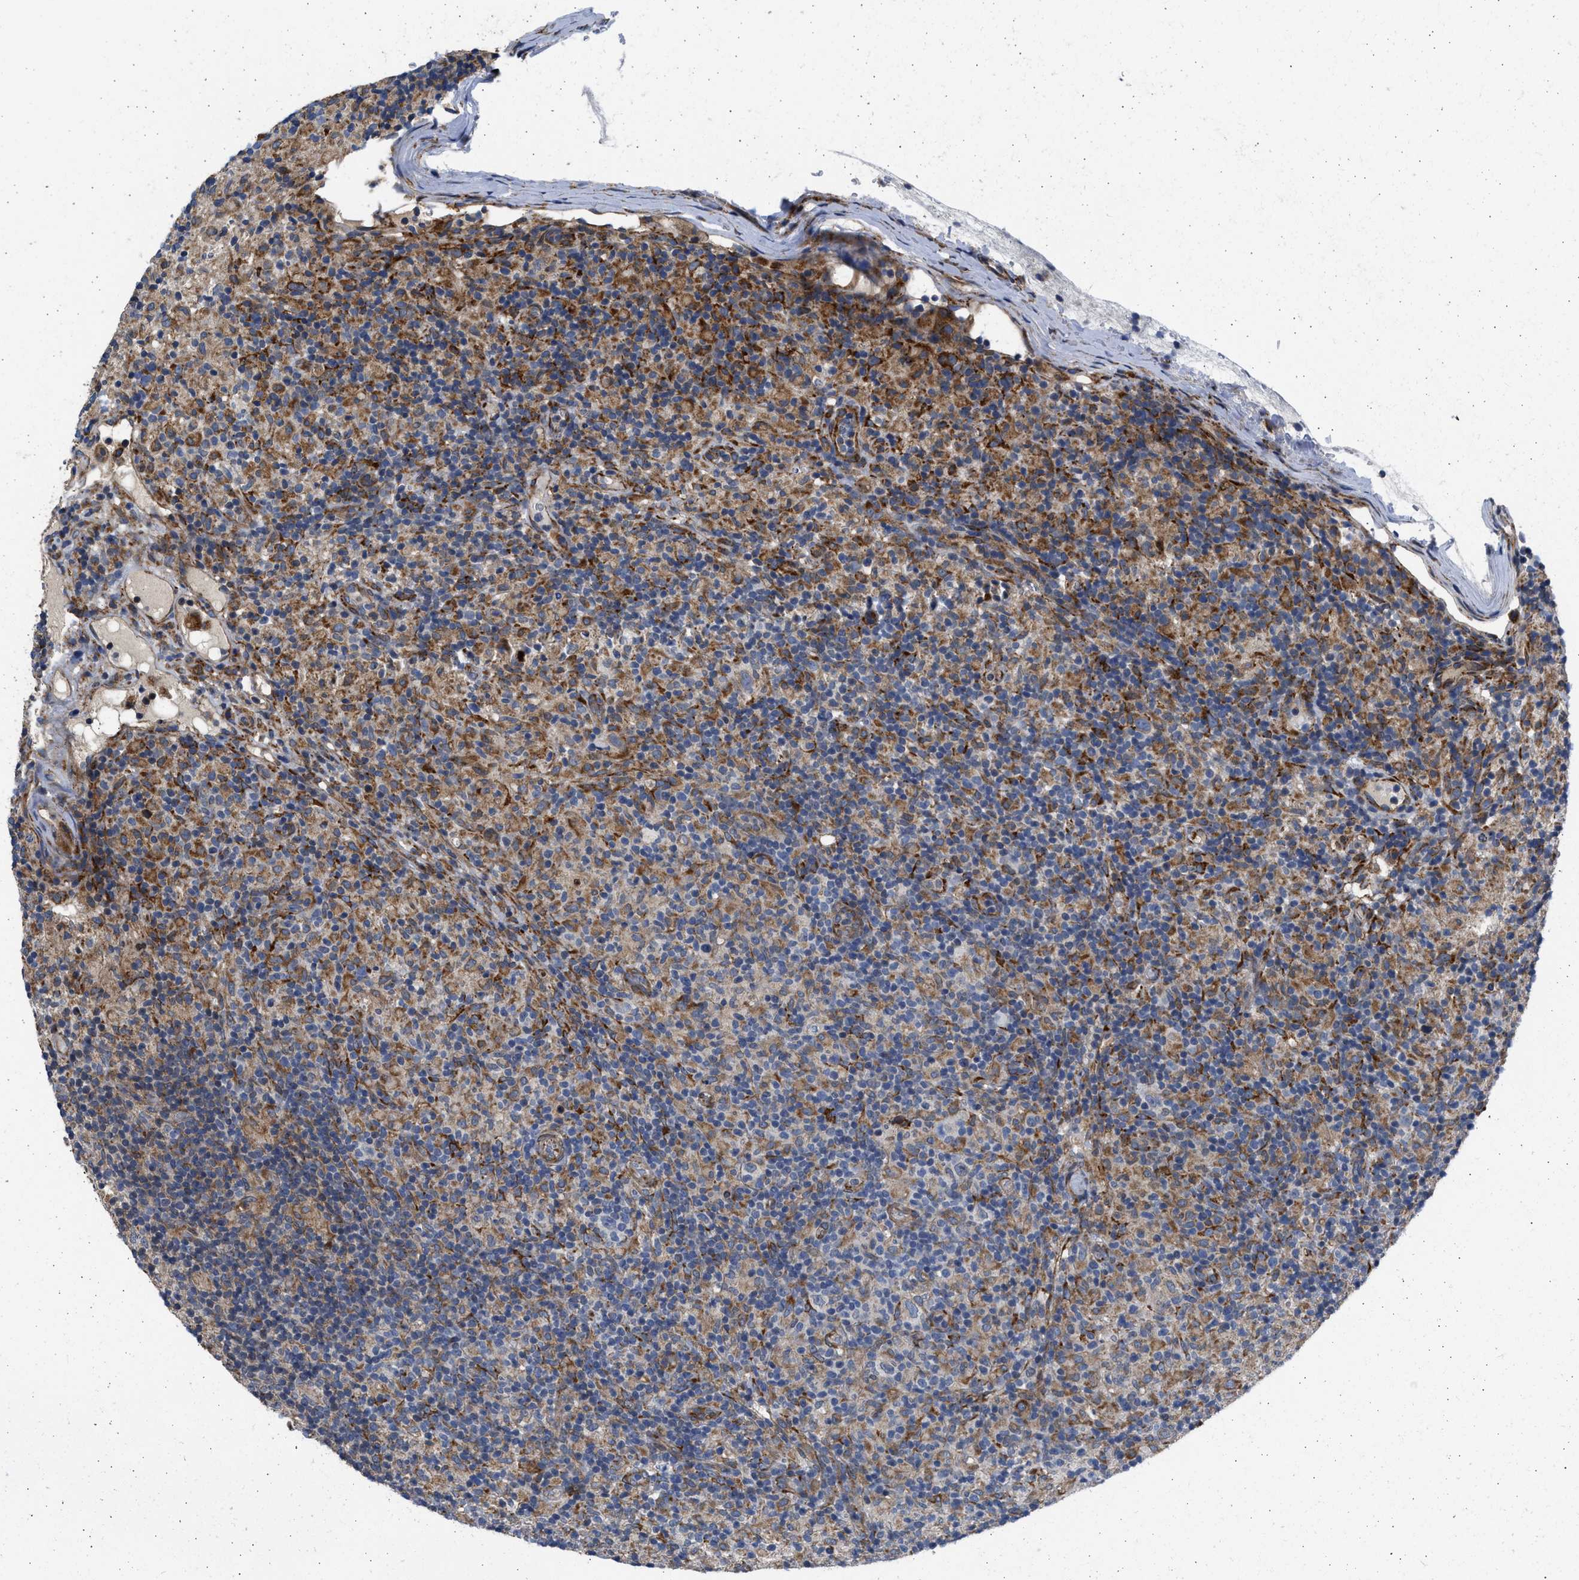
{"staining": {"intensity": "weak", "quantity": "25%-75%", "location": "cytoplasmic/membranous"}, "tissue": "lymphoma", "cell_type": "Tumor cells", "image_type": "cancer", "snomed": [{"axis": "morphology", "description": "Hodgkin's disease, NOS"}, {"axis": "topography", "description": "Lymph node"}], "caption": "Protein staining of Hodgkin's disease tissue exhibits weak cytoplasmic/membranous expression in approximately 25%-75% of tumor cells.", "gene": "PLD2", "patient": {"sex": "male", "age": 70}}